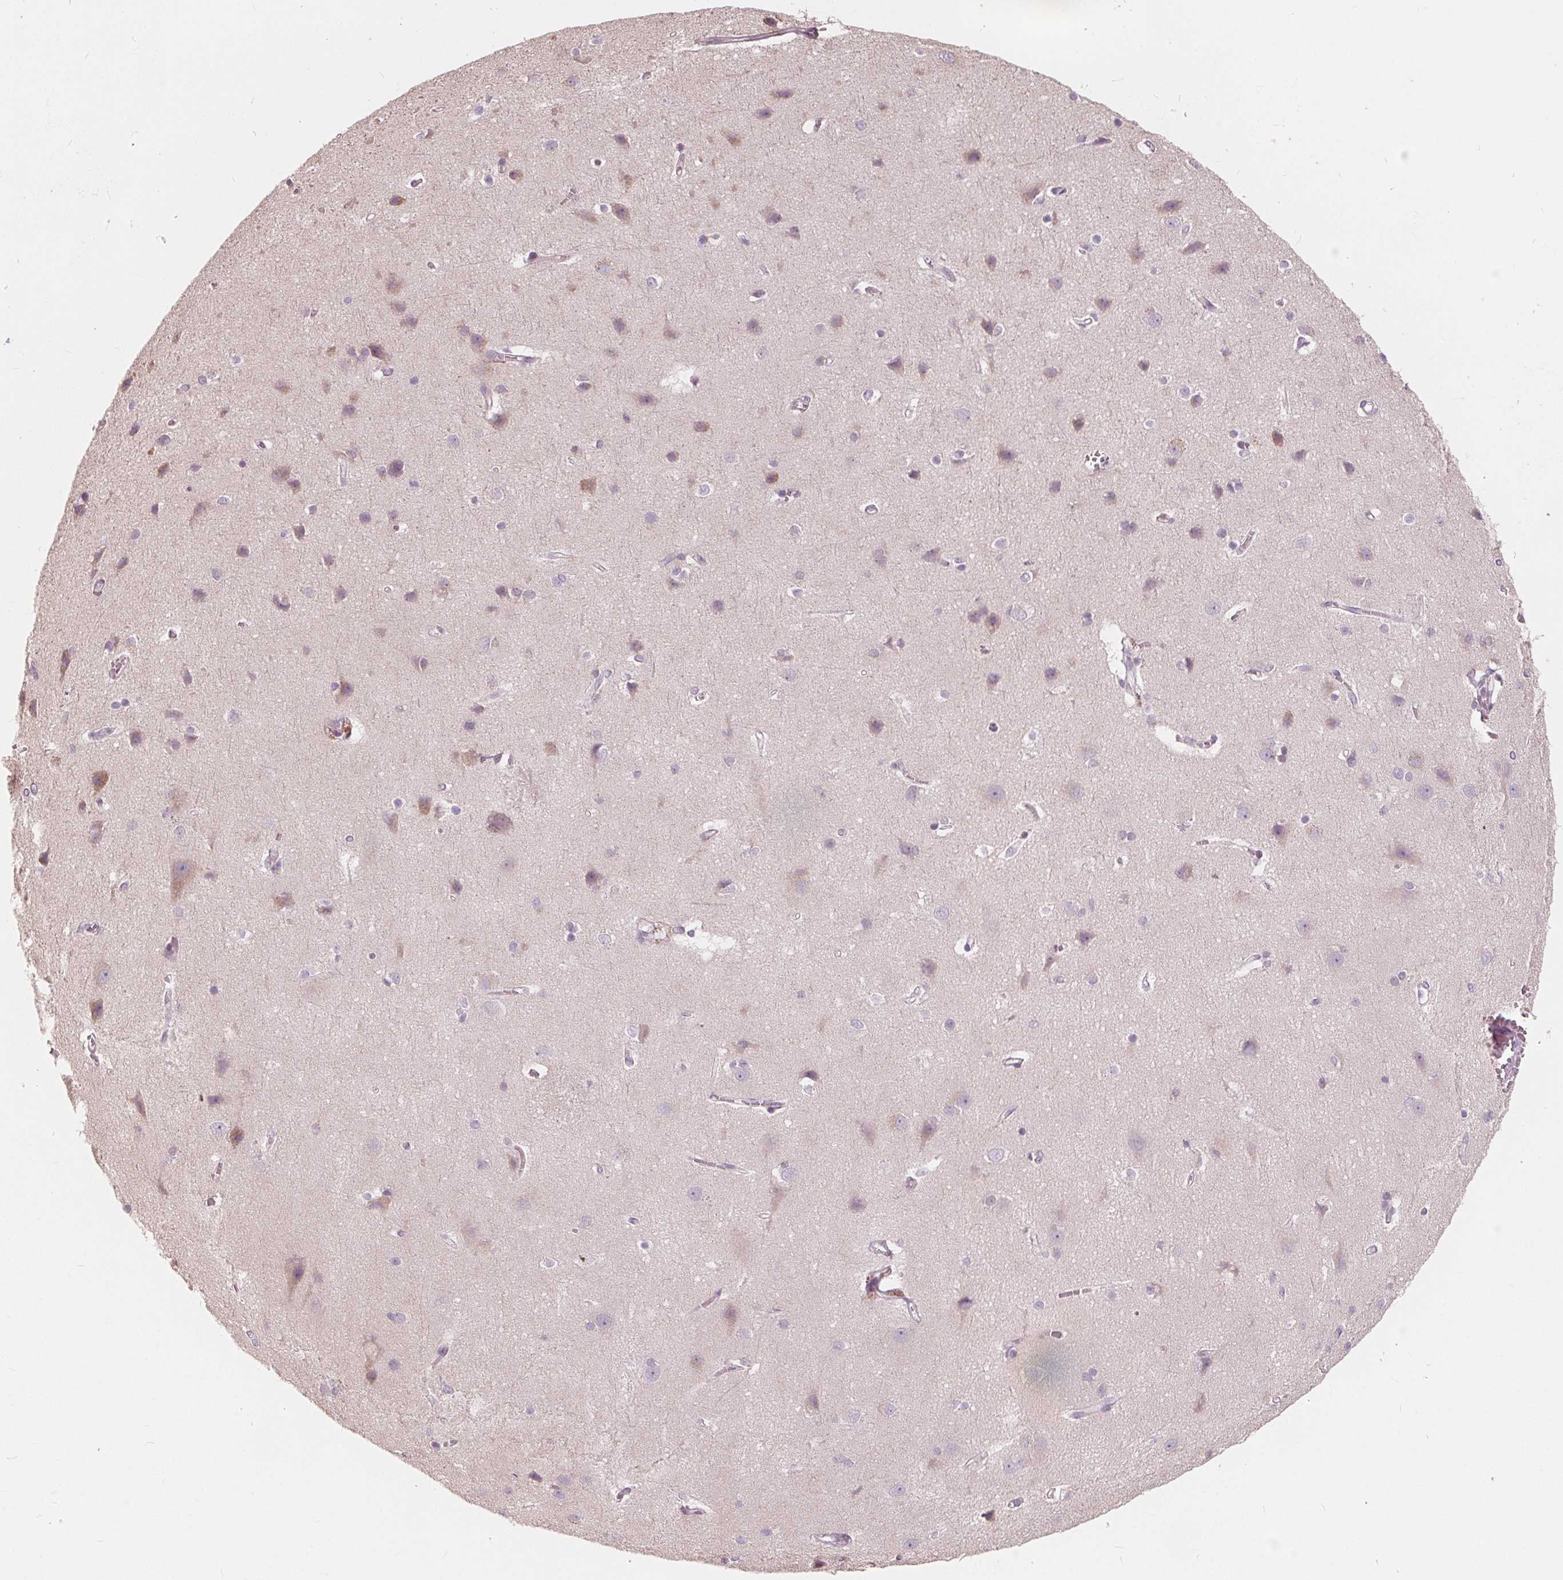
{"staining": {"intensity": "negative", "quantity": "none", "location": "none"}, "tissue": "cerebral cortex", "cell_type": "Endothelial cells", "image_type": "normal", "snomed": [{"axis": "morphology", "description": "Normal tissue, NOS"}, {"axis": "topography", "description": "Cerebral cortex"}], "caption": "Immunohistochemical staining of normal cerebral cortex exhibits no significant expression in endothelial cells.", "gene": "NUP210L", "patient": {"sex": "male", "age": 37}}